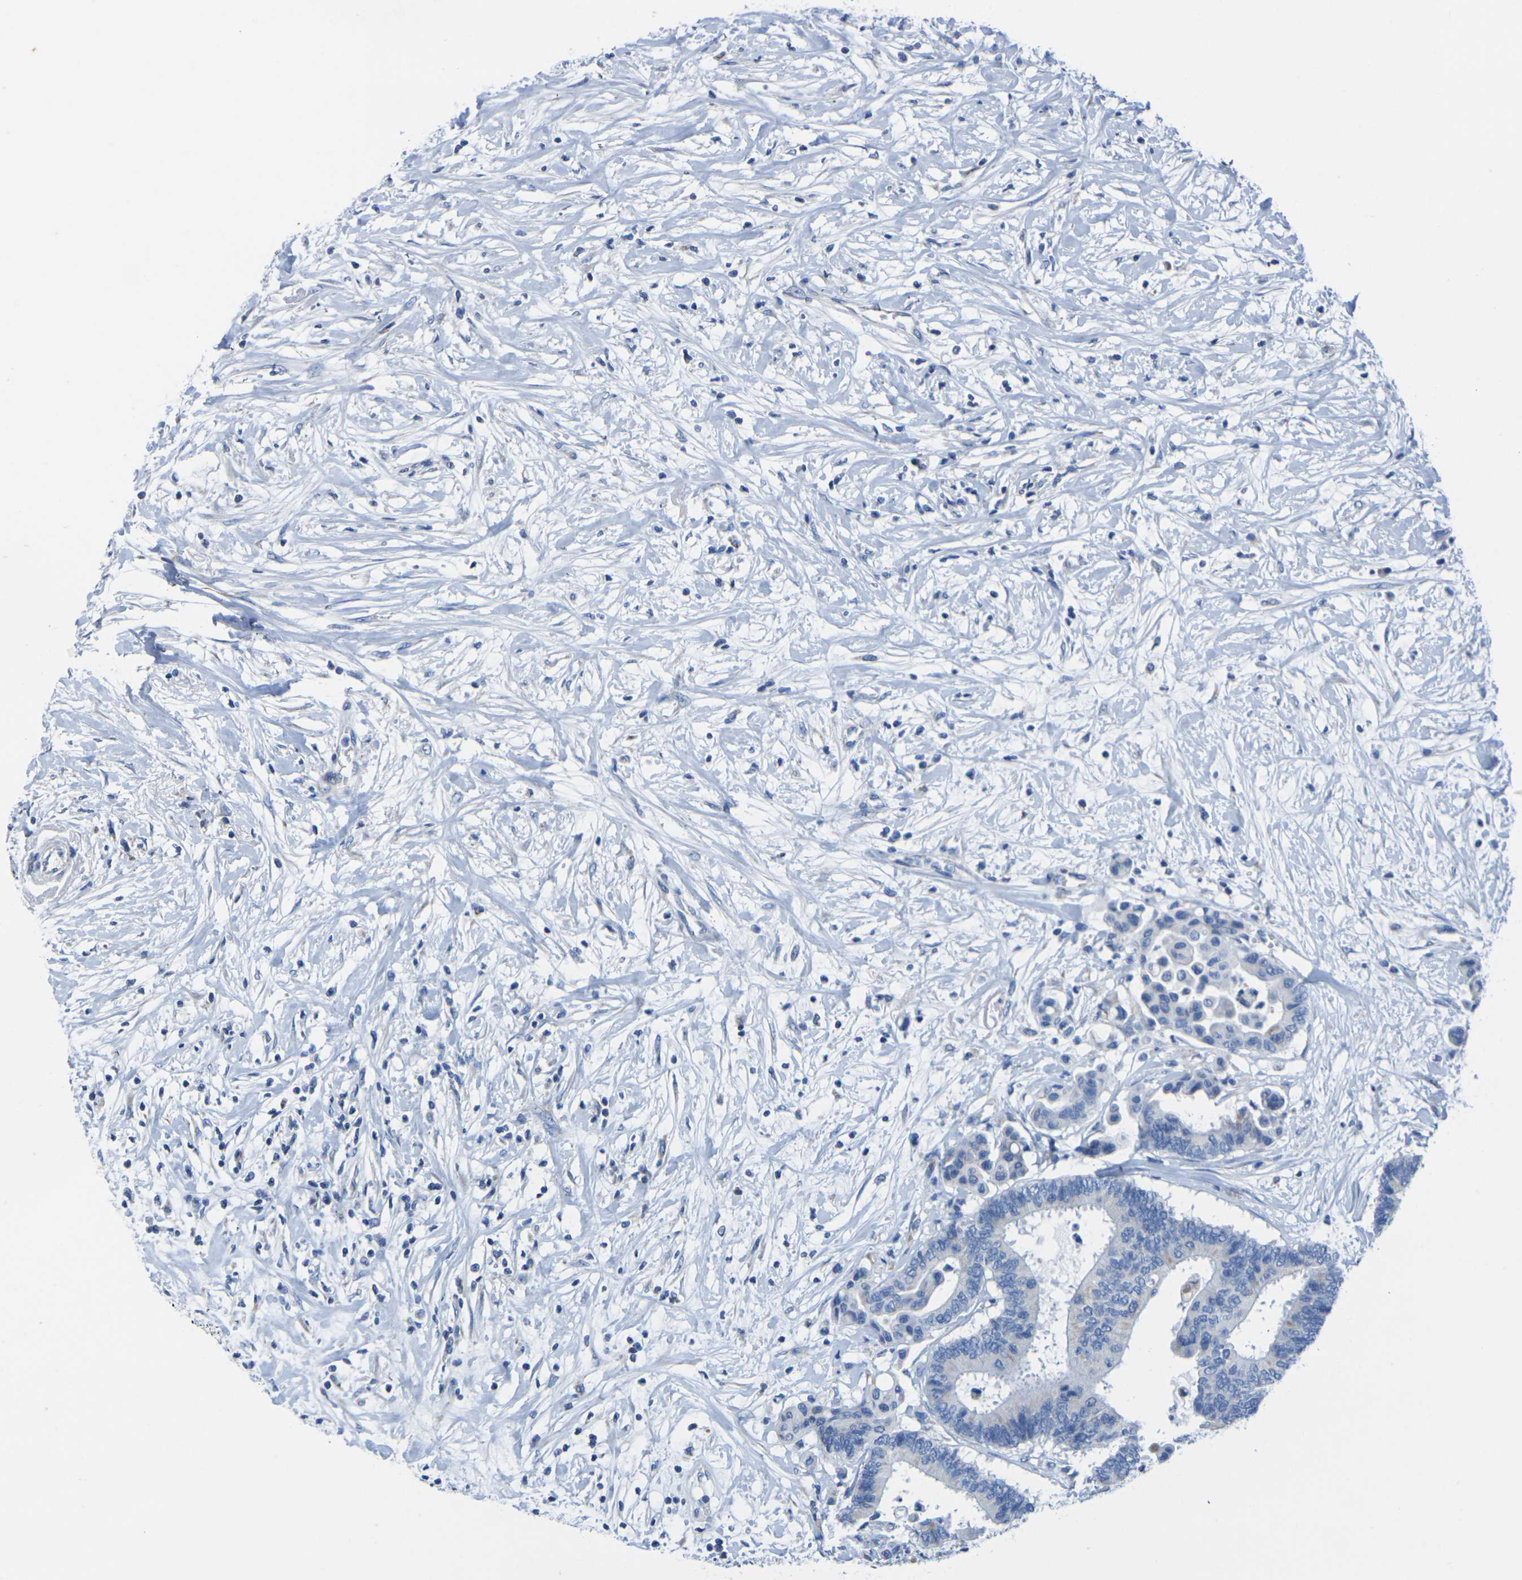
{"staining": {"intensity": "negative", "quantity": "none", "location": "none"}, "tissue": "colorectal cancer", "cell_type": "Tumor cells", "image_type": "cancer", "snomed": [{"axis": "morphology", "description": "Normal tissue, NOS"}, {"axis": "morphology", "description": "Adenocarcinoma, NOS"}, {"axis": "topography", "description": "Colon"}], "caption": "High magnification brightfield microscopy of colorectal cancer (adenocarcinoma) stained with DAB (3,3'-diaminobenzidine) (brown) and counterstained with hematoxylin (blue): tumor cells show no significant staining.", "gene": "TMEM204", "patient": {"sex": "male", "age": 82}}